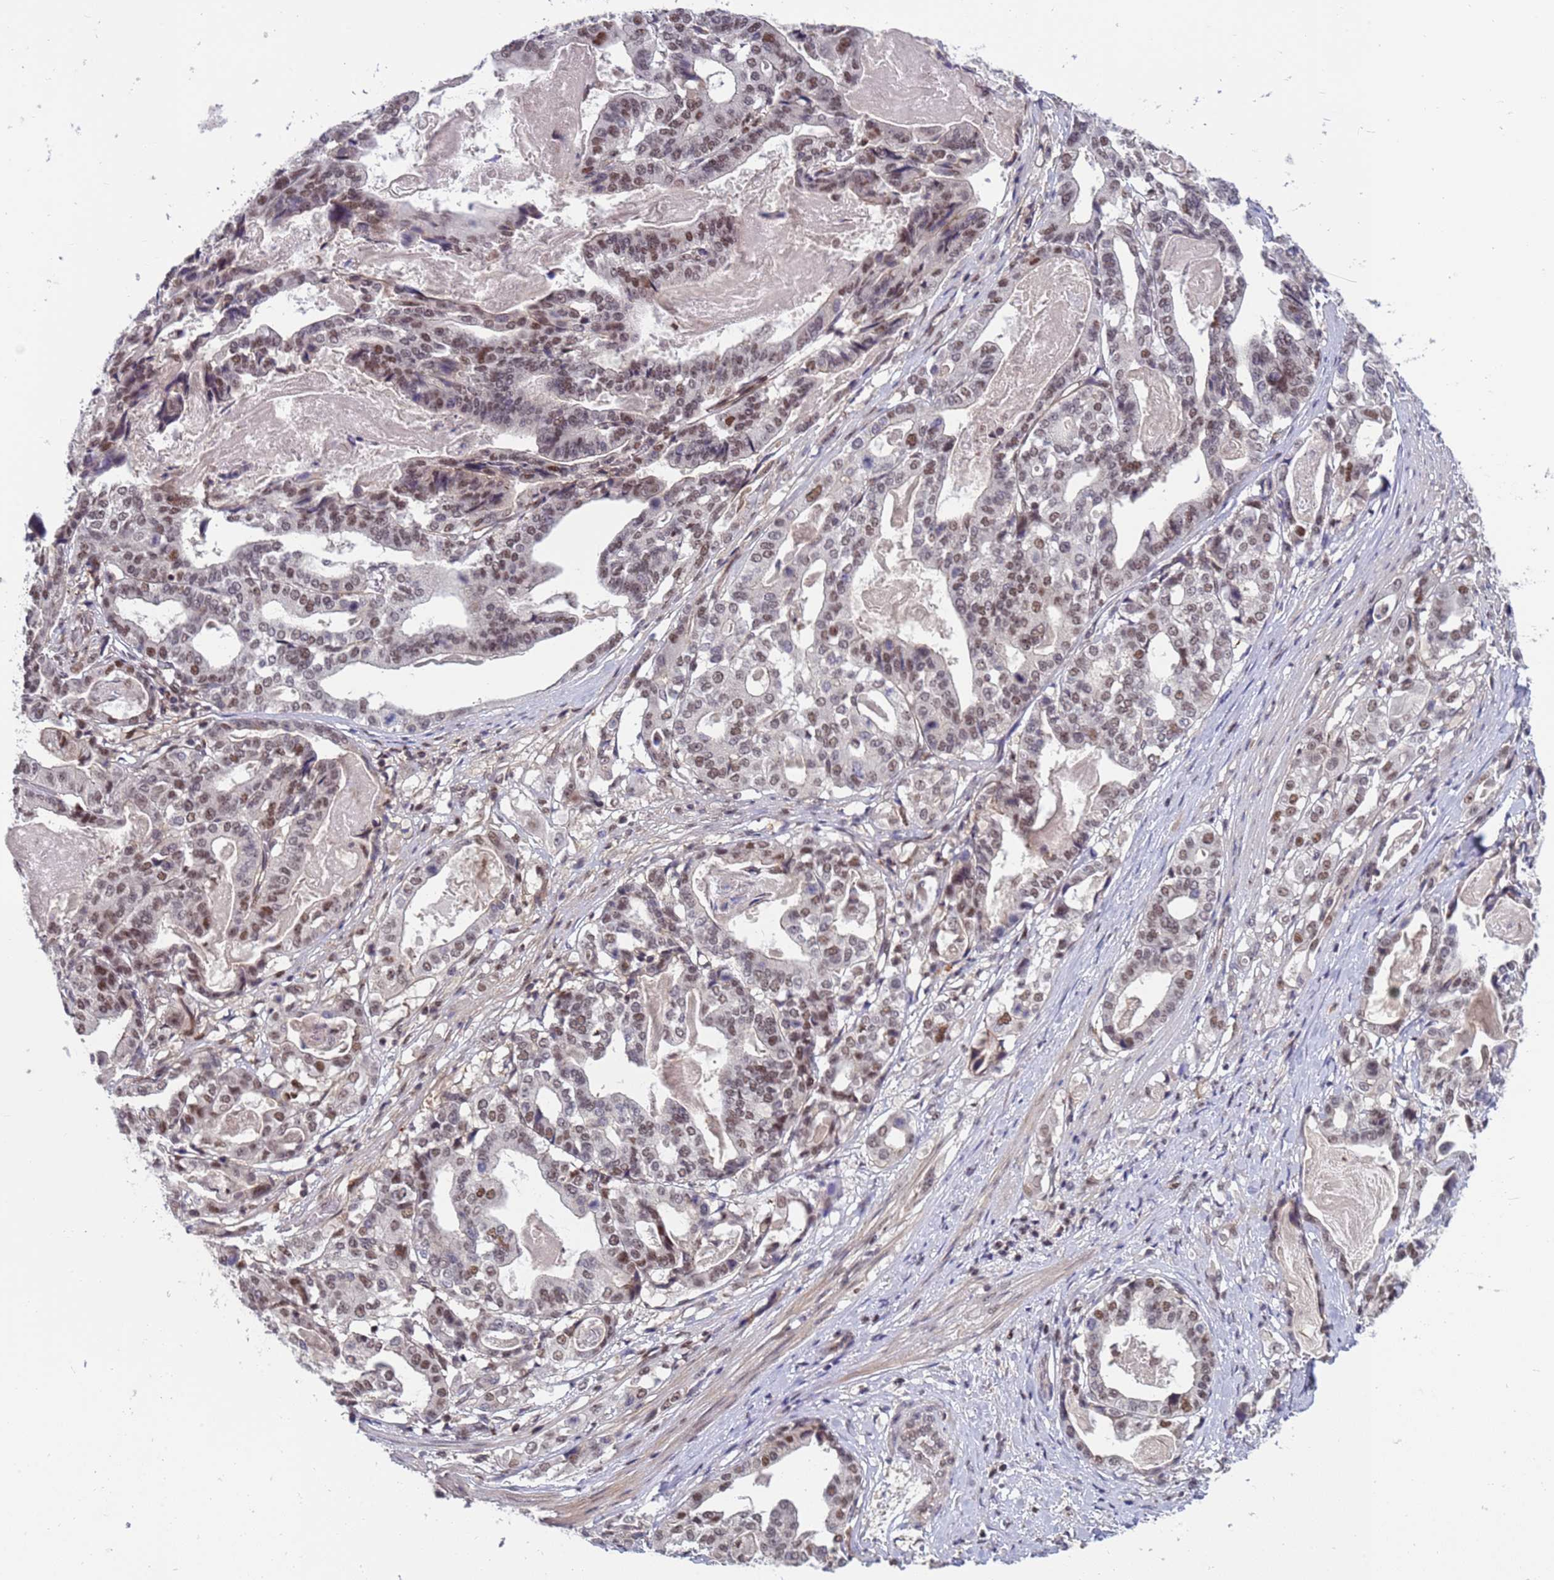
{"staining": {"intensity": "moderate", "quantity": "25%-75%", "location": "nuclear"}, "tissue": "stomach cancer", "cell_type": "Tumor cells", "image_type": "cancer", "snomed": [{"axis": "morphology", "description": "Adenocarcinoma, NOS"}, {"axis": "topography", "description": "Stomach"}], "caption": "Immunohistochemical staining of stomach adenocarcinoma displays moderate nuclear protein expression in approximately 25%-75% of tumor cells.", "gene": "NSL1", "patient": {"sex": "male", "age": 48}}